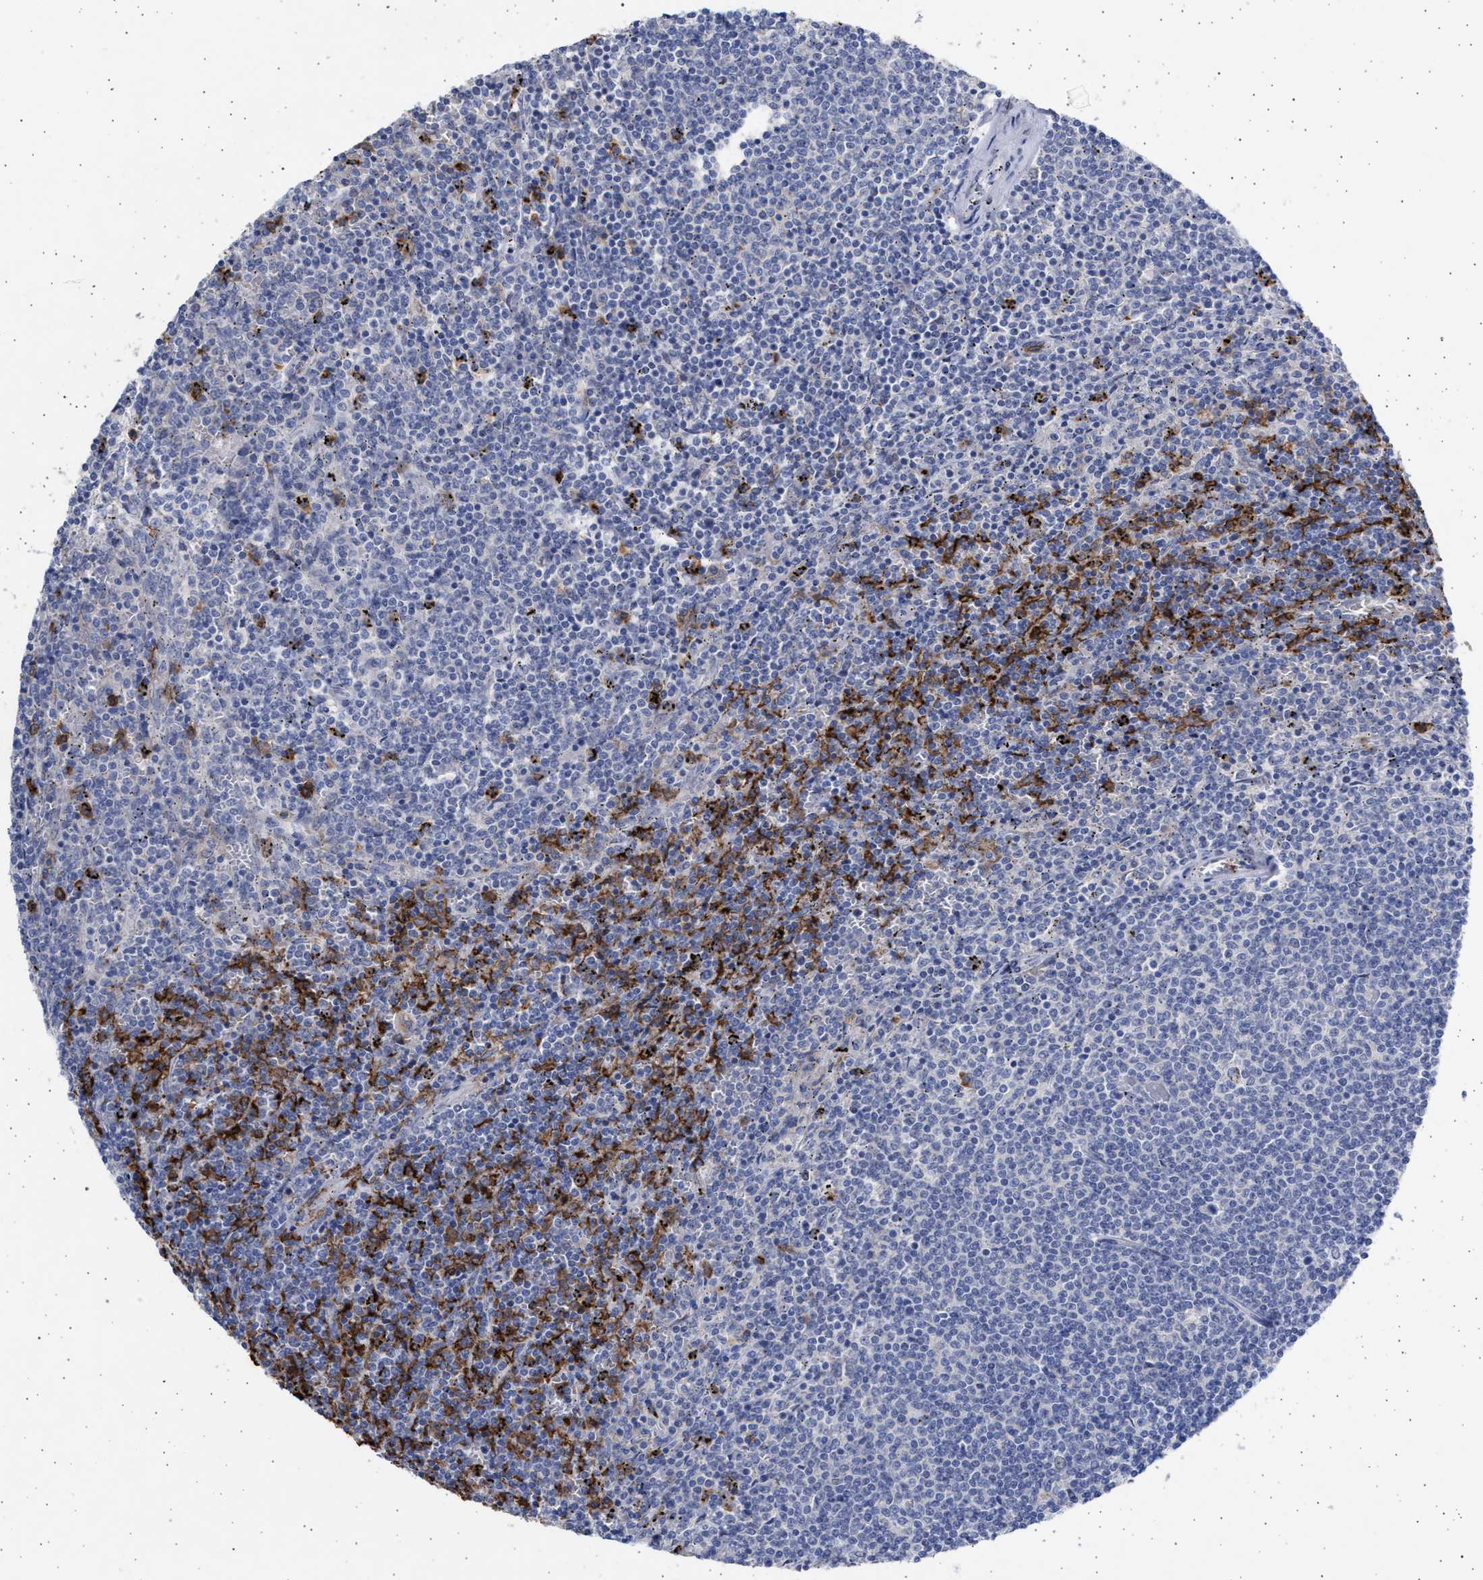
{"staining": {"intensity": "negative", "quantity": "none", "location": "none"}, "tissue": "lymphoma", "cell_type": "Tumor cells", "image_type": "cancer", "snomed": [{"axis": "morphology", "description": "Malignant lymphoma, non-Hodgkin's type, Low grade"}, {"axis": "topography", "description": "Spleen"}], "caption": "Tumor cells show no significant expression in malignant lymphoma, non-Hodgkin's type (low-grade).", "gene": "FCER1A", "patient": {"sex": "female", "age": 50}}